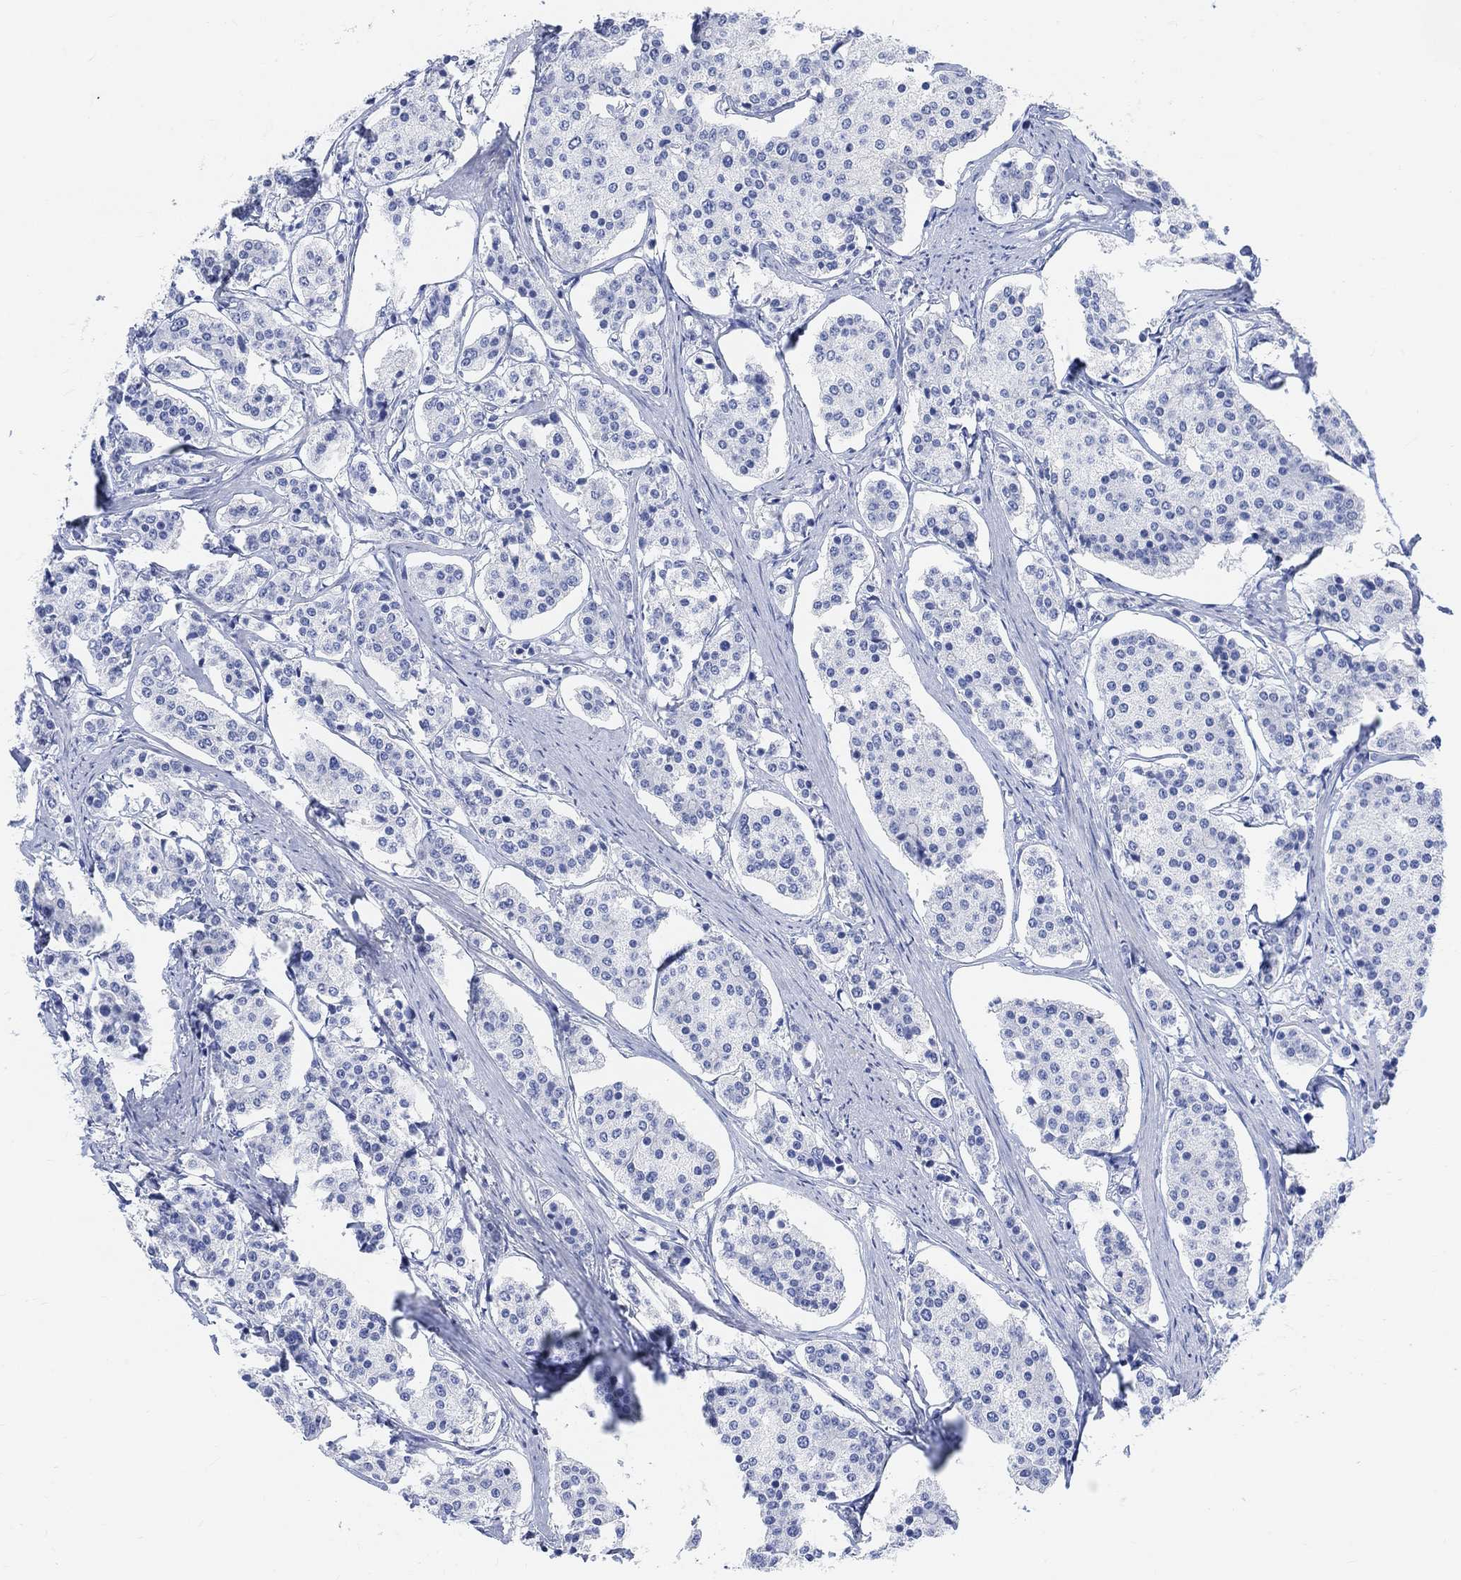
{"staining": {"intensity": "negative", "quantity": "none", "location": "none"}, "tissue": "carcinoid", "cell_type": "Tumor cells", "image_type": "cancer", "snomed": [{"axis": "morphology", "description": "Carcinoid, malignant, NOS"}, {"axis": "topography", "description": "Small intestine"}], "caption": "DAB (3,3'-diaminobenzidine) immunohistochemical staining of carcinoid demonstrates no significant staining in tumor cells.", "gene": "ENO4", "patient": {"sex": "female", "age": 65}}